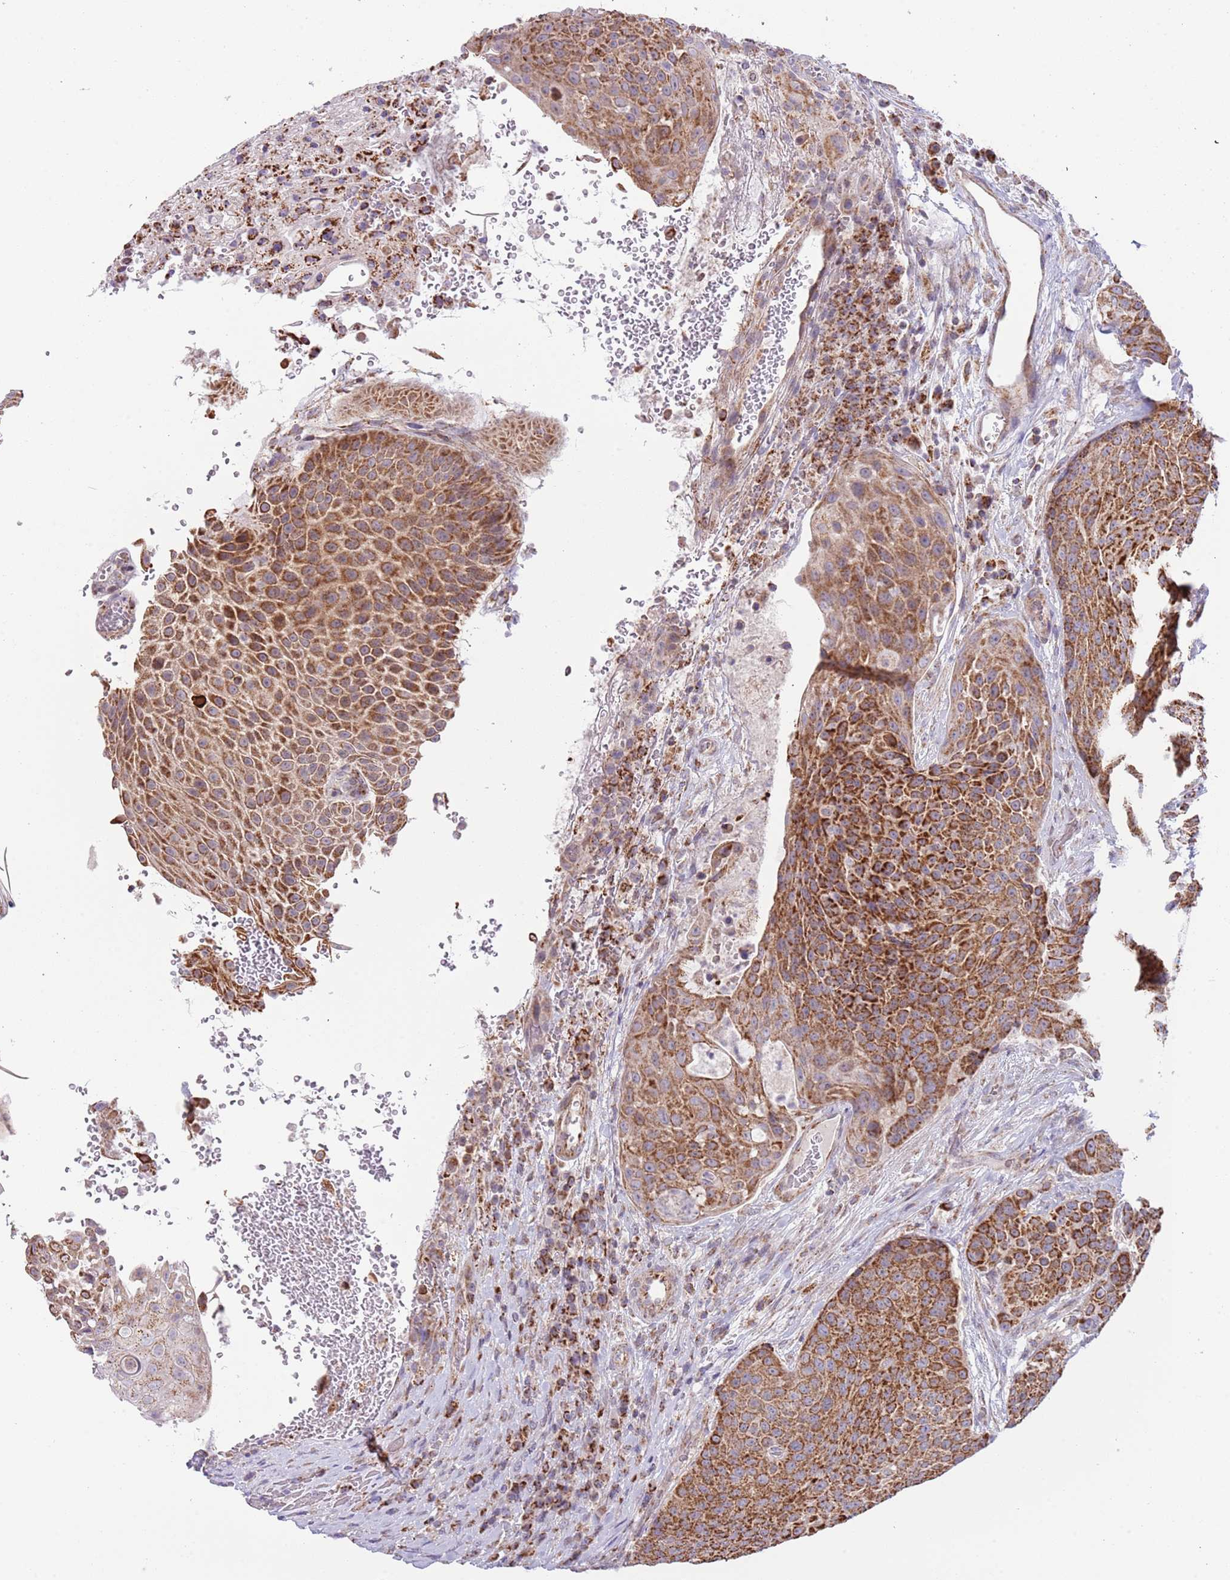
{"staining": {"intensity": "strong", "quantity": ">75%", "location": "cytoplasmic/membranous"}, "tissue": "urothelial cancer", "cell_type": "Tumor cells", "image_type": "cancer", "snomed": [{"axis": "morphology", "description": "Urothelial carcinoma, High grade"}, {"axis": "topography", "description": "Urinary bladder"}], "caption": "Immunohistochemistry (IHC) of human urothelial cancer exhibits high levels of strong cytoplasmic/membranous positivity in approximately >75% of tumor cells. (DAB (3,3'-diaminobenzidine) IHC with brightfield microscopy, high magnification).", "gene": "LHX6", "patient": {"sex": "female", "age": 63}}